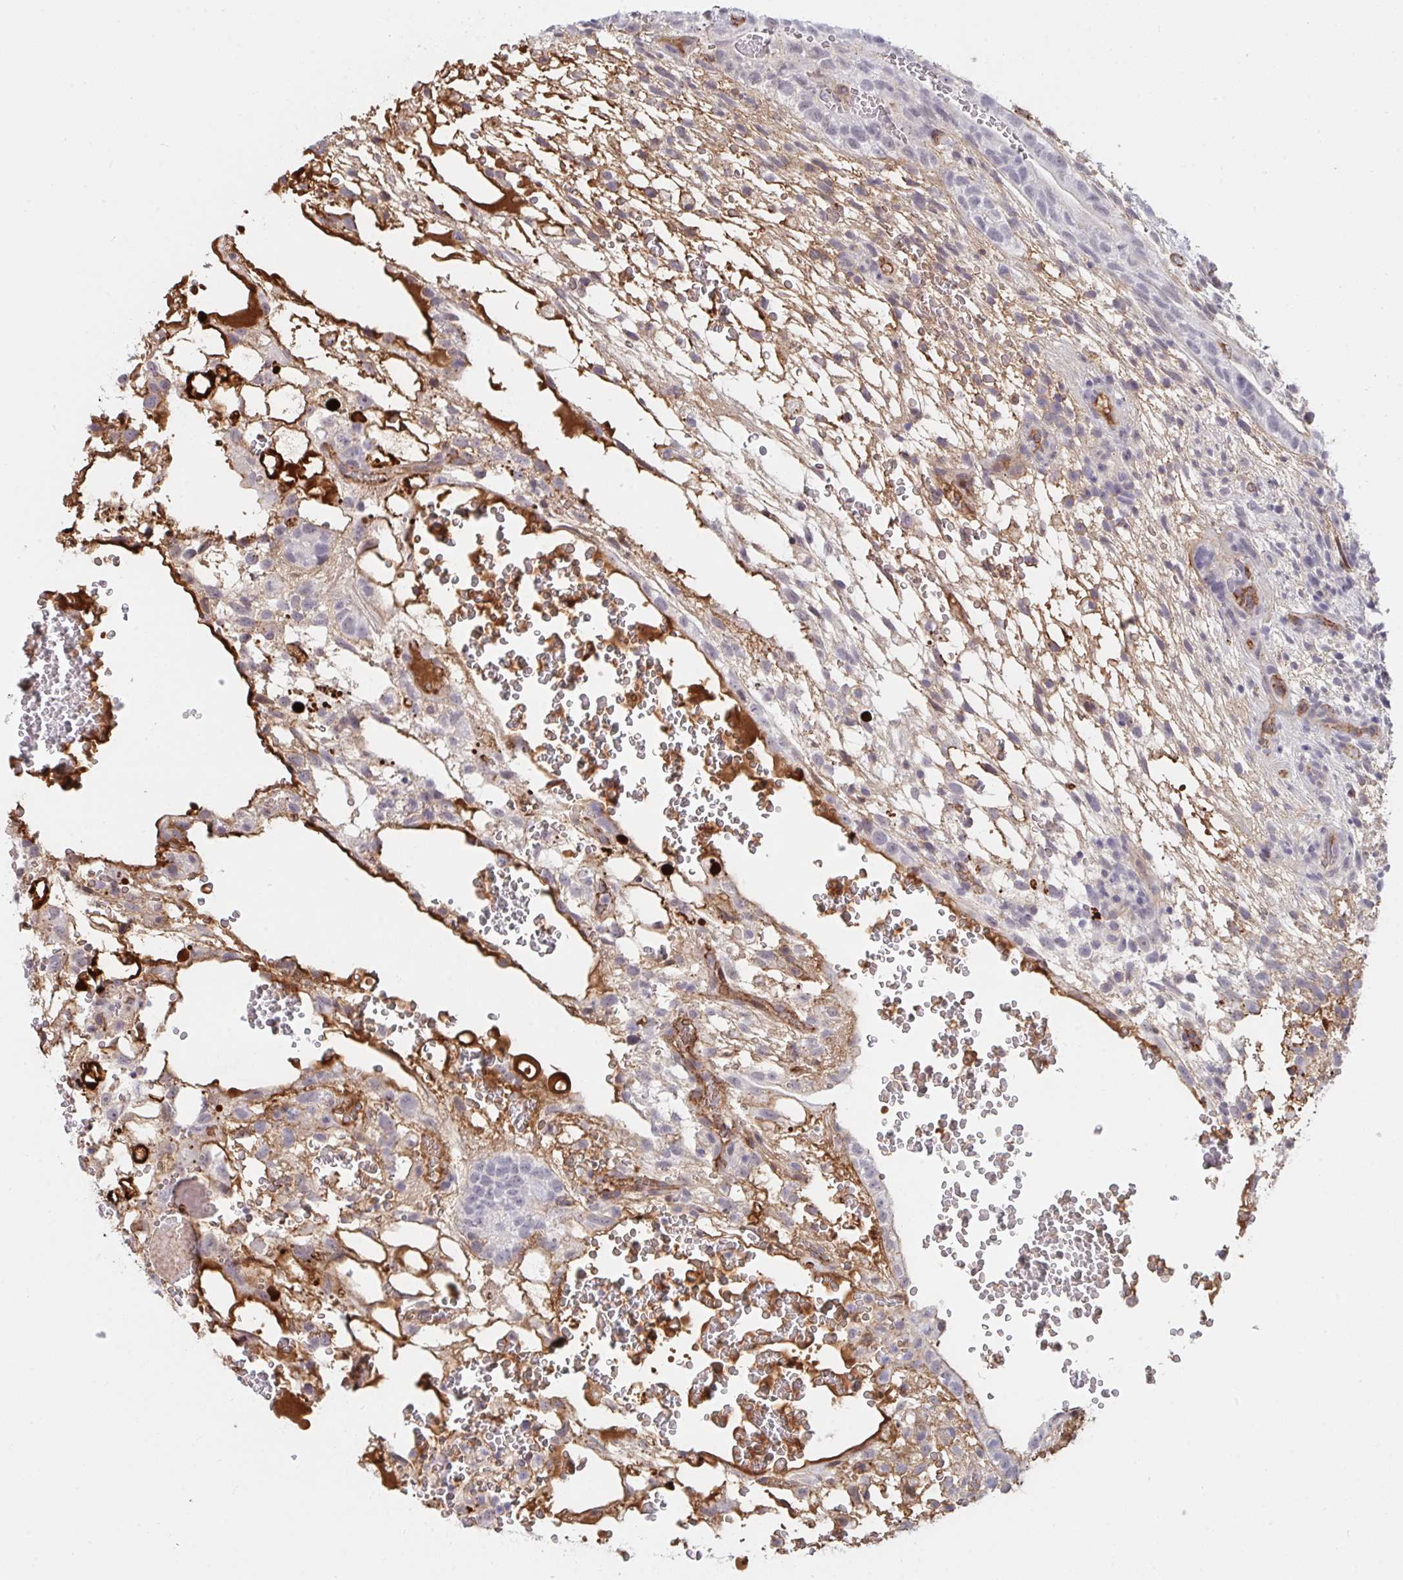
{"staining": {"intensity": "negative", "quantity": "none", "location": "none"}, "tissue": "testis cancer", "cell_type": "Tumor cells", "image_type": "cancer", "snomed": [{"axis": "morphology", "description": "Normal tissue, NOS"}, {"axis": "morphology", "description": "Carcinoma, Embryonal, NOS"}, {"axis": "topography", "description": "Testis"}], "caption": "A high-resolution histopathology image shows immunohistochemistry (IHC) staining of embryonal carcinoma (testis), which displays no significant staining in tumor cells.", "gene": "DSCAML1", "patient": {"sex": "male", "age": 32}}